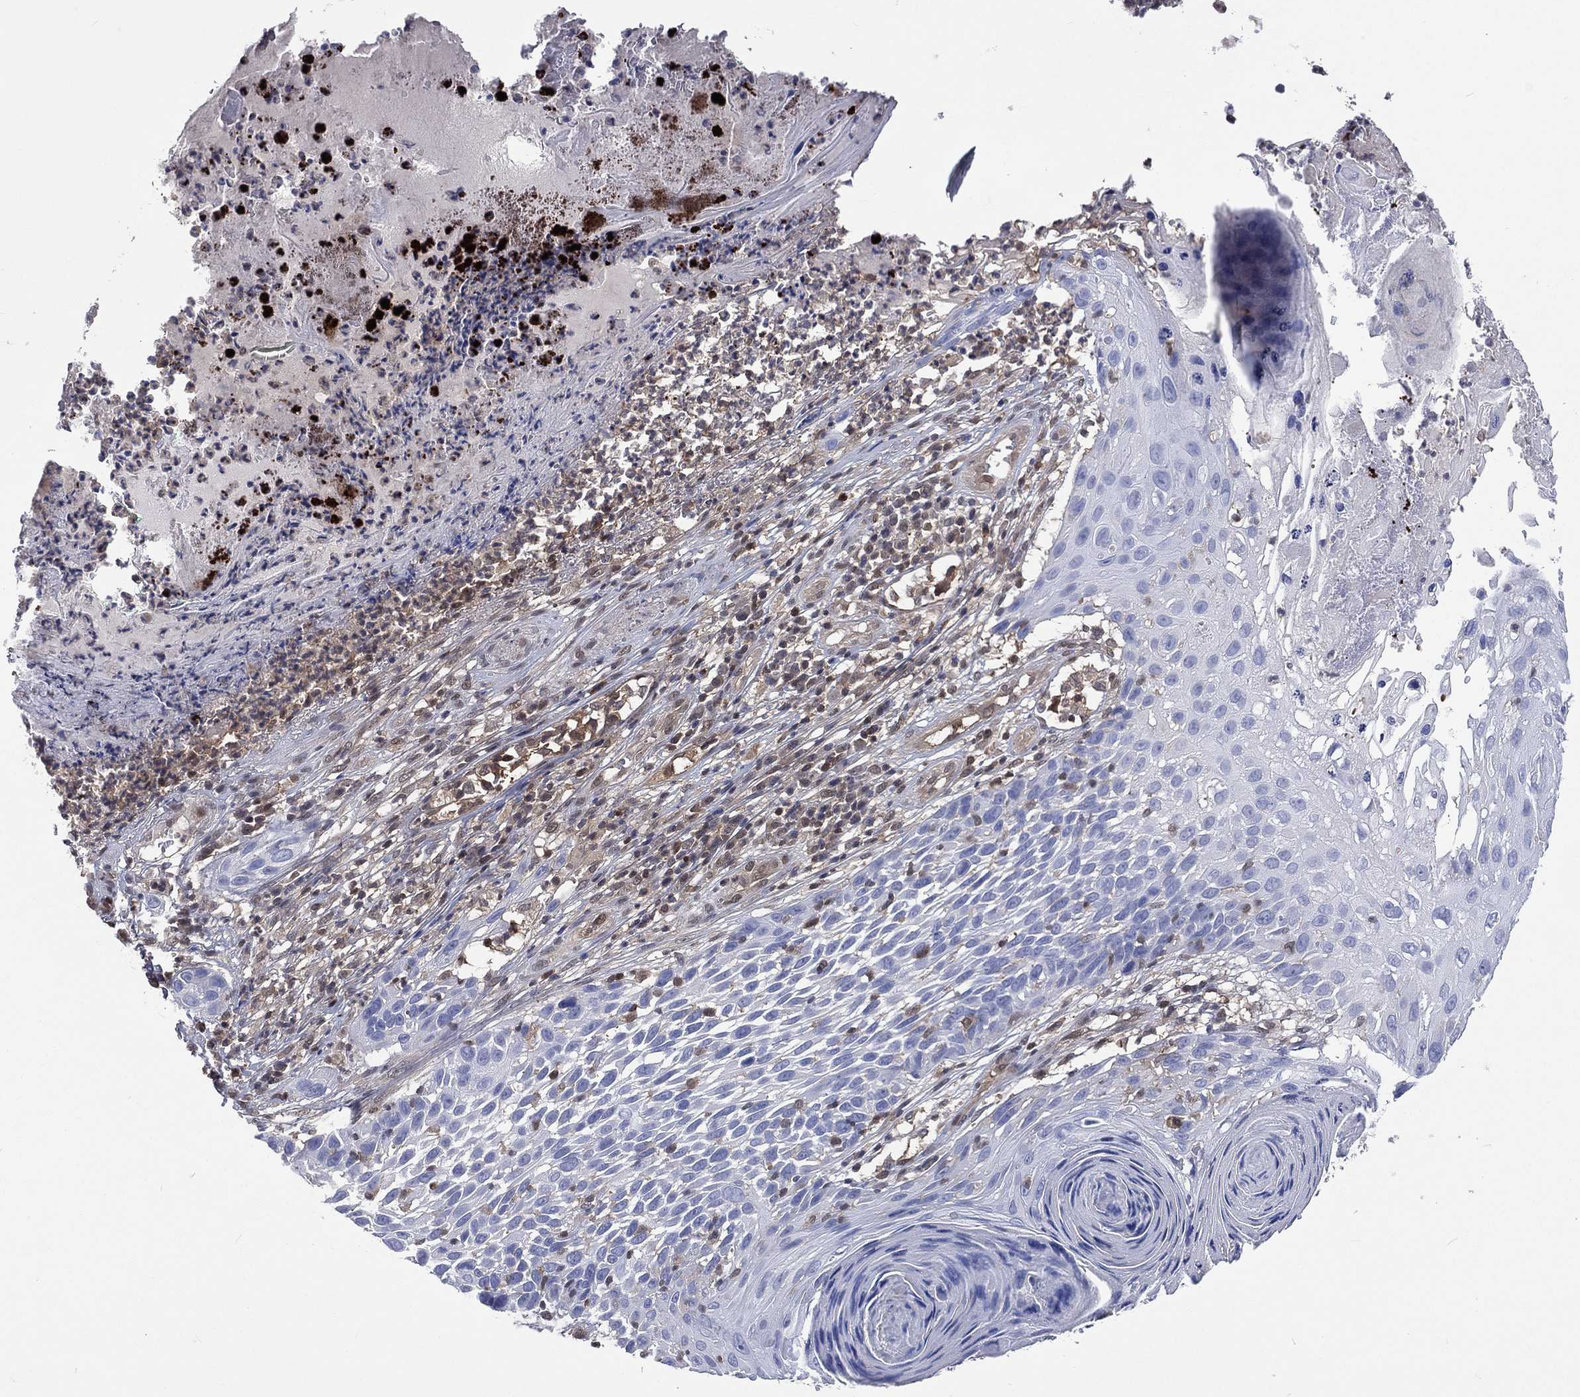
{"staining": {"intensity": "negative", "quantity": "none", "location": "none"}, "tissue": "skin cancer", "cell_type": "Tumor cells", "image_type": "cancer", "snomed": [{"axis": "morphology", "description": "Squamous cell carcinoma, NOS"}, {"axis": "topography", "description": "Skin"}], "caption": "The micrograph demonstrates no significant expression in tumor cells of skin cancer. (DAB (3,3'-diaminobenzidine) IHC visualized using brightfield microscopy, high magnification).", "gene": "MTAP", "patient": {"sex": "male", "age": 92}}